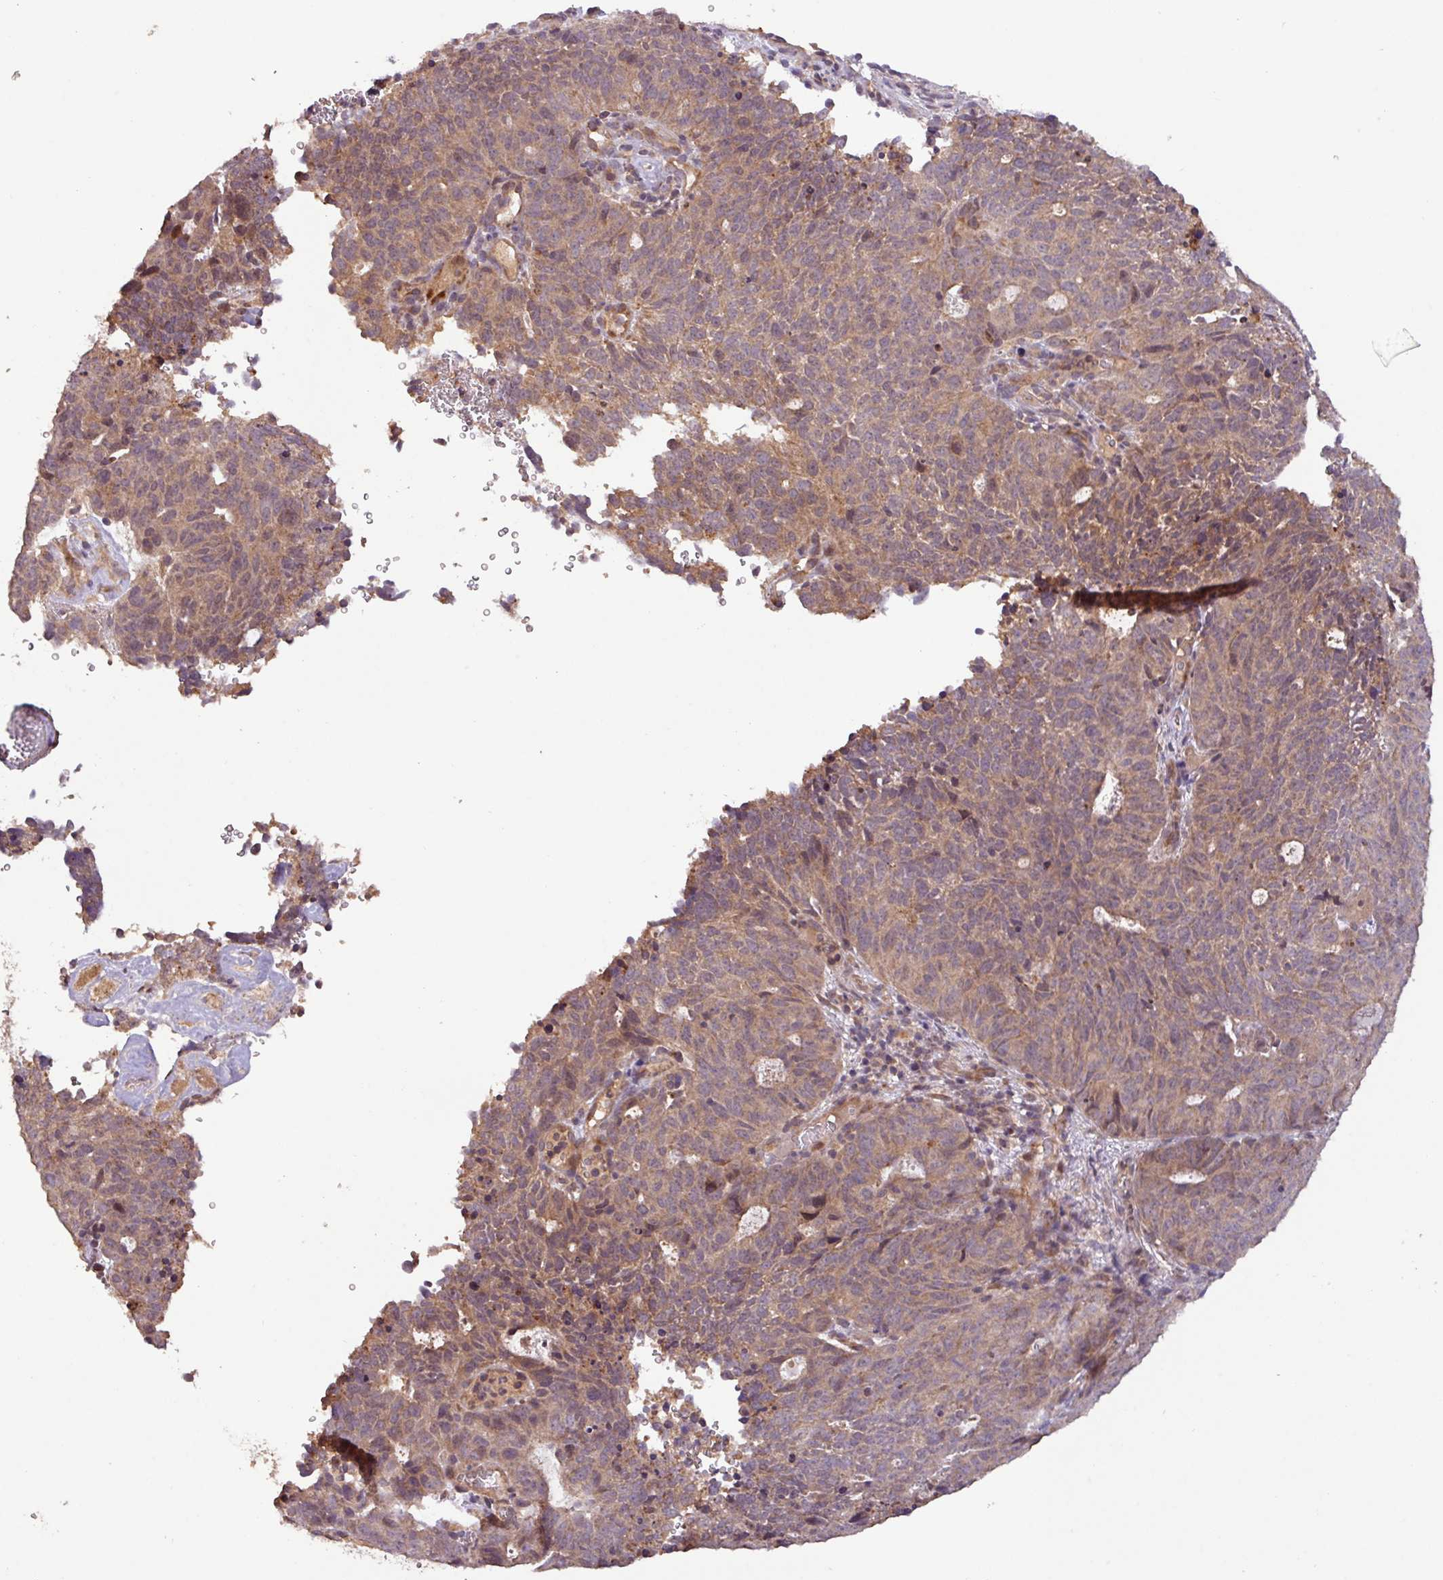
{"staining": {"intensity": "weak", "quantity": ">75%", "location": "cytoplasmic/membranous"}, "tissue": "cervical cancer", "cell_type": "Tumor cells", "image_type": "cancer", "snomed": [{"axis": "morphology", "description": "Adenocarcinoma, NOS"}, {"axis": "topography", "description": "Cervix"}], "caption": "Cervical adenocarcinoma tissue reveals weak cytoplasmic/membranous staining in approximately >75% of tumor cells, visualized by immunohistochemistry.", "gene": "YPEL3", "patient": {"sex": "female", "age": 38}}